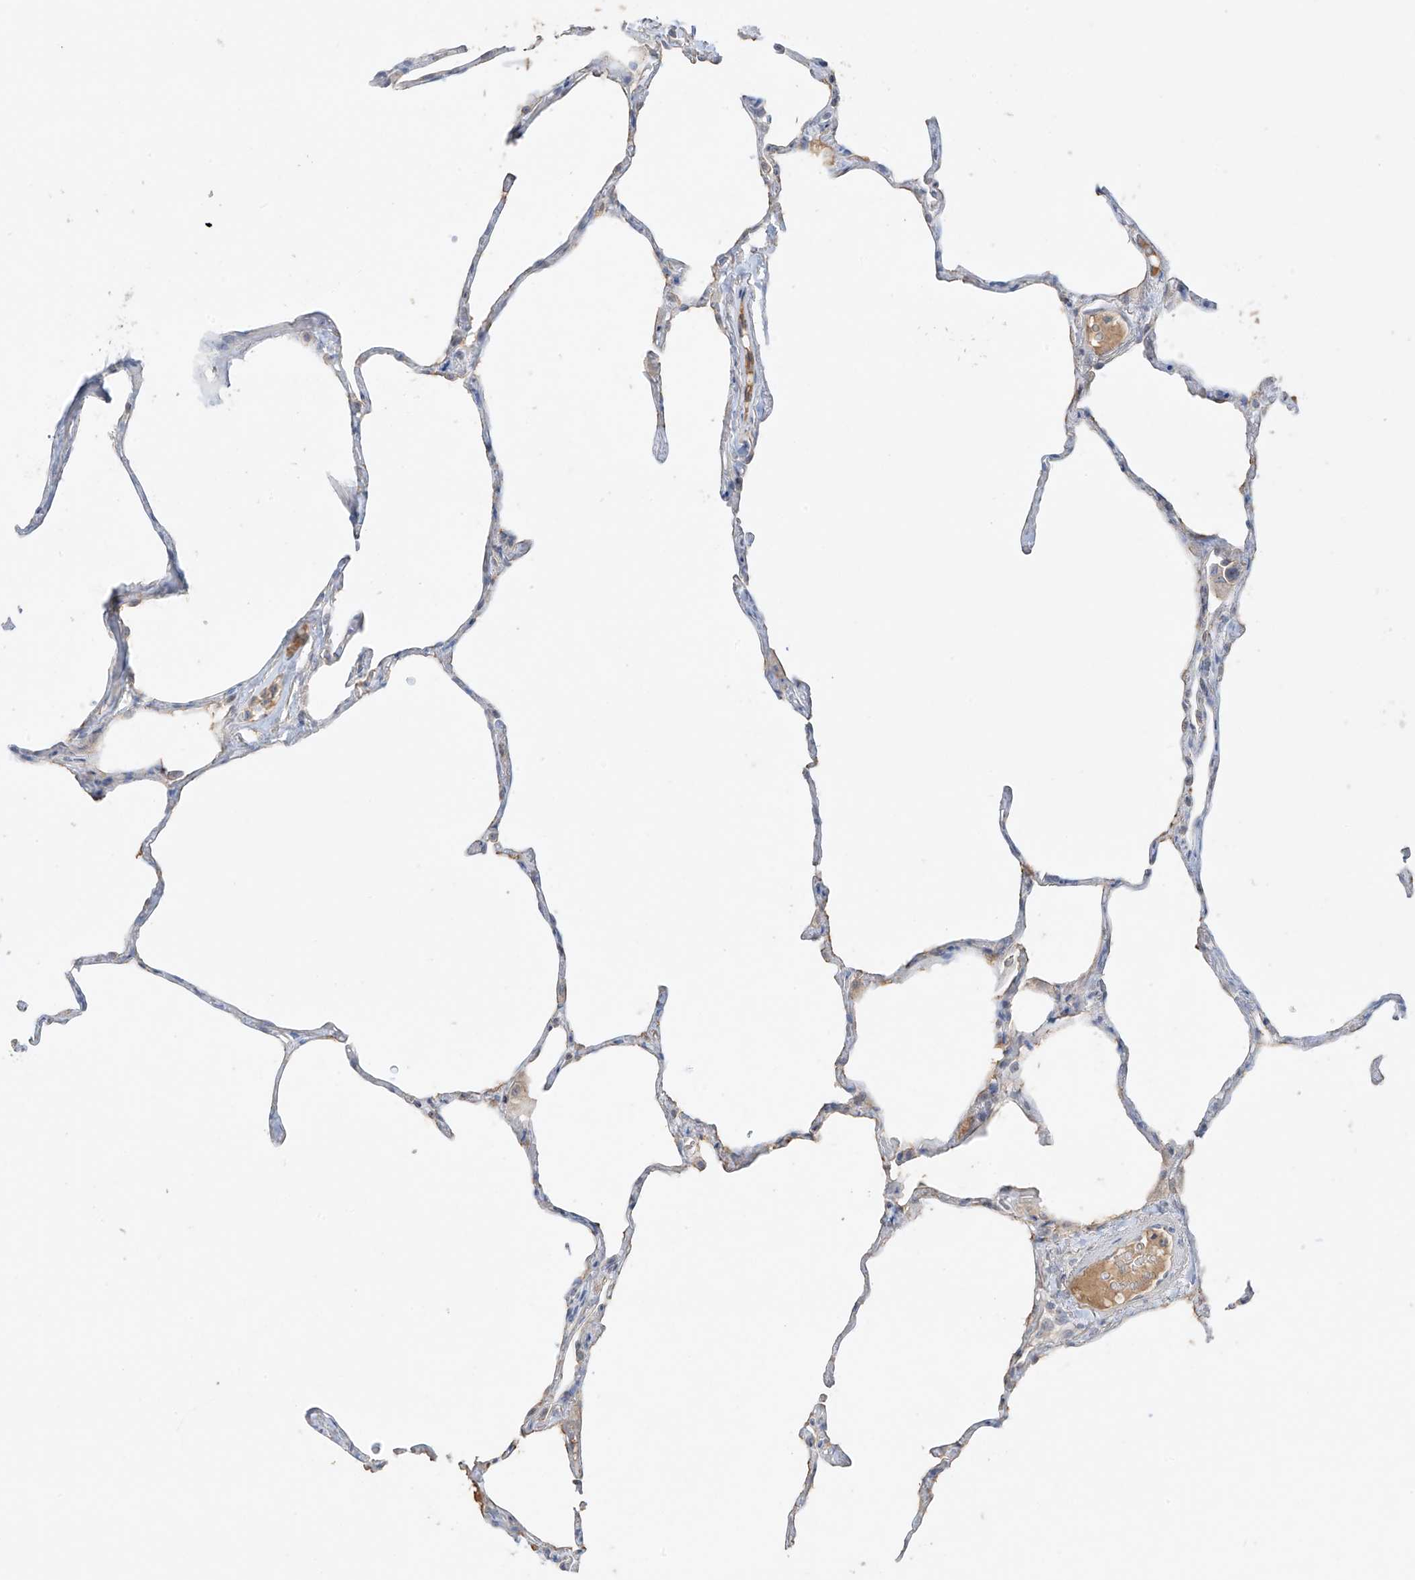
{"staining": {"intensity": "negative", "quantity": "none", "location": "none"}, "tissue": "lung", "cell_type": "Alveolar cells", "image_type": "normal", "snomed": [{"axis": "morphology", "description": "Normal tissue, NOS"}, {"axis": "topography", "description": "Lung"}], "caption": "A high-resolution micrograph shows immunohistochemistry staining of normal lung, which displays no significant expression in alveolar cells. (DAB immunohistochemistry (IHC), high magnification).", "gene": "ZBTB41", "patient": {"sex": "male", "age": 65}}